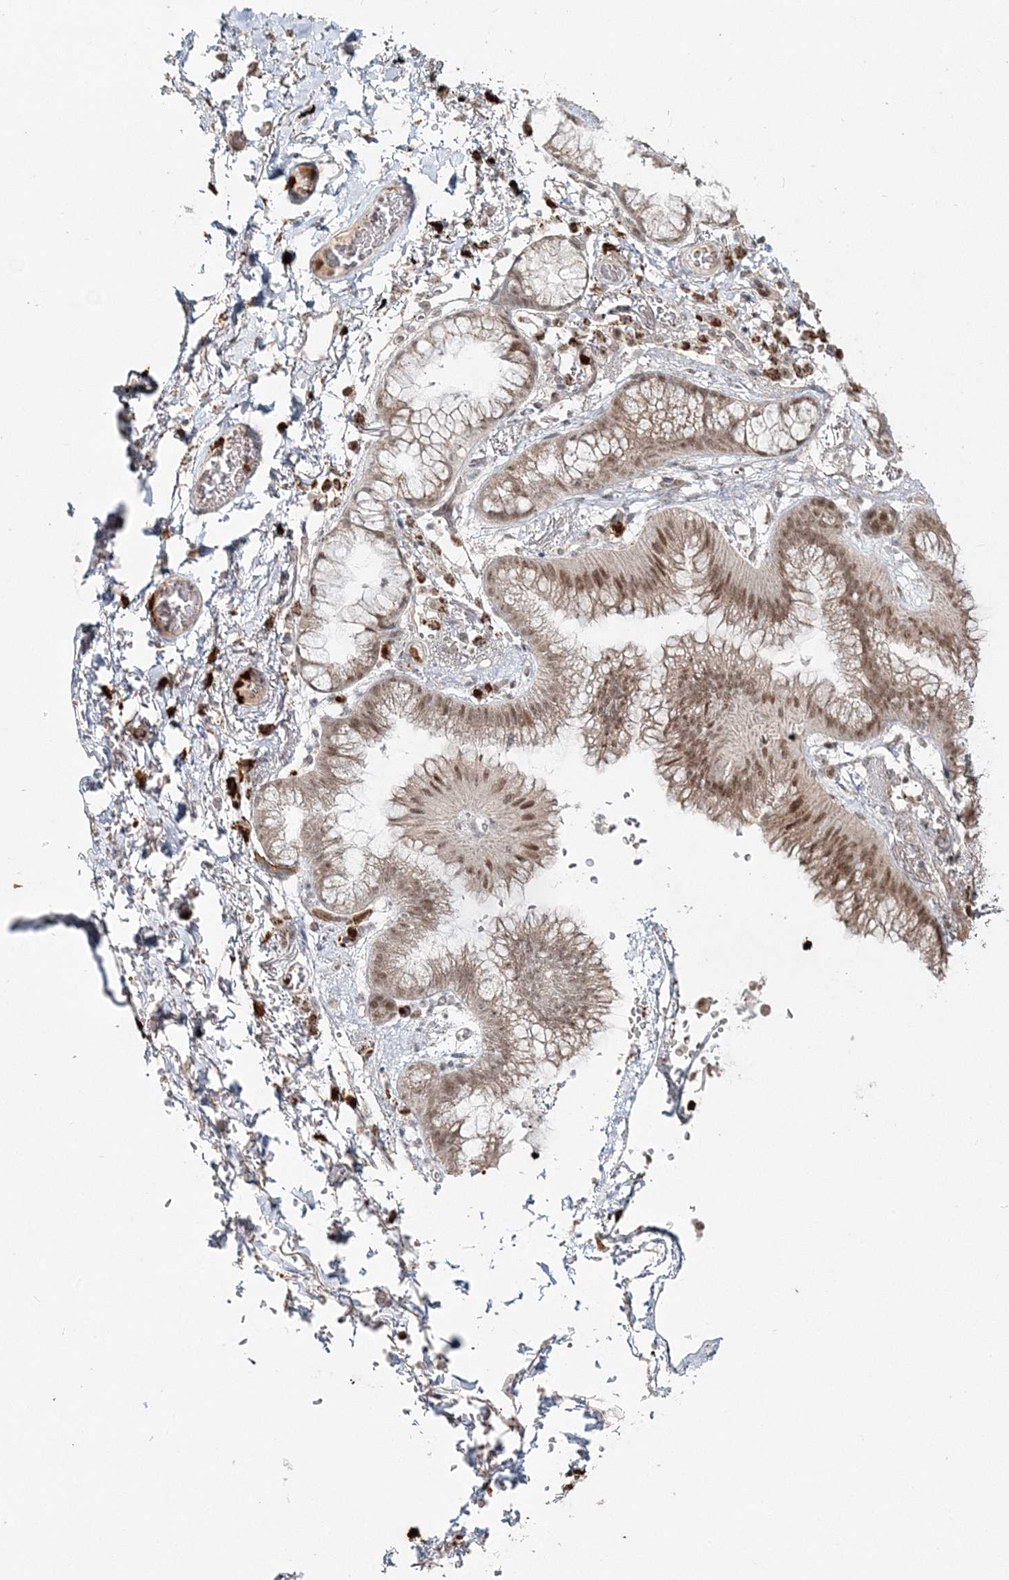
{"staining": {"intensity": "moderate", "quantity": ">75%", "location": "nuclear"}, "tissue": "lung cancer", "cell_type": "Tumor cells", "image_type": "cancer", "snomed": [{"axis": "morphology", "description": "Adenocarcinoma, NOS"}, {"axis": "topography", "description": "Lung"}], "caption": "A brown stain labels moderate nuclear staining of a protein in adenocarcinoma (lung) tumor cells.", "gene": "QRICH1", "patient": {"sex": "female", "age": 70}}